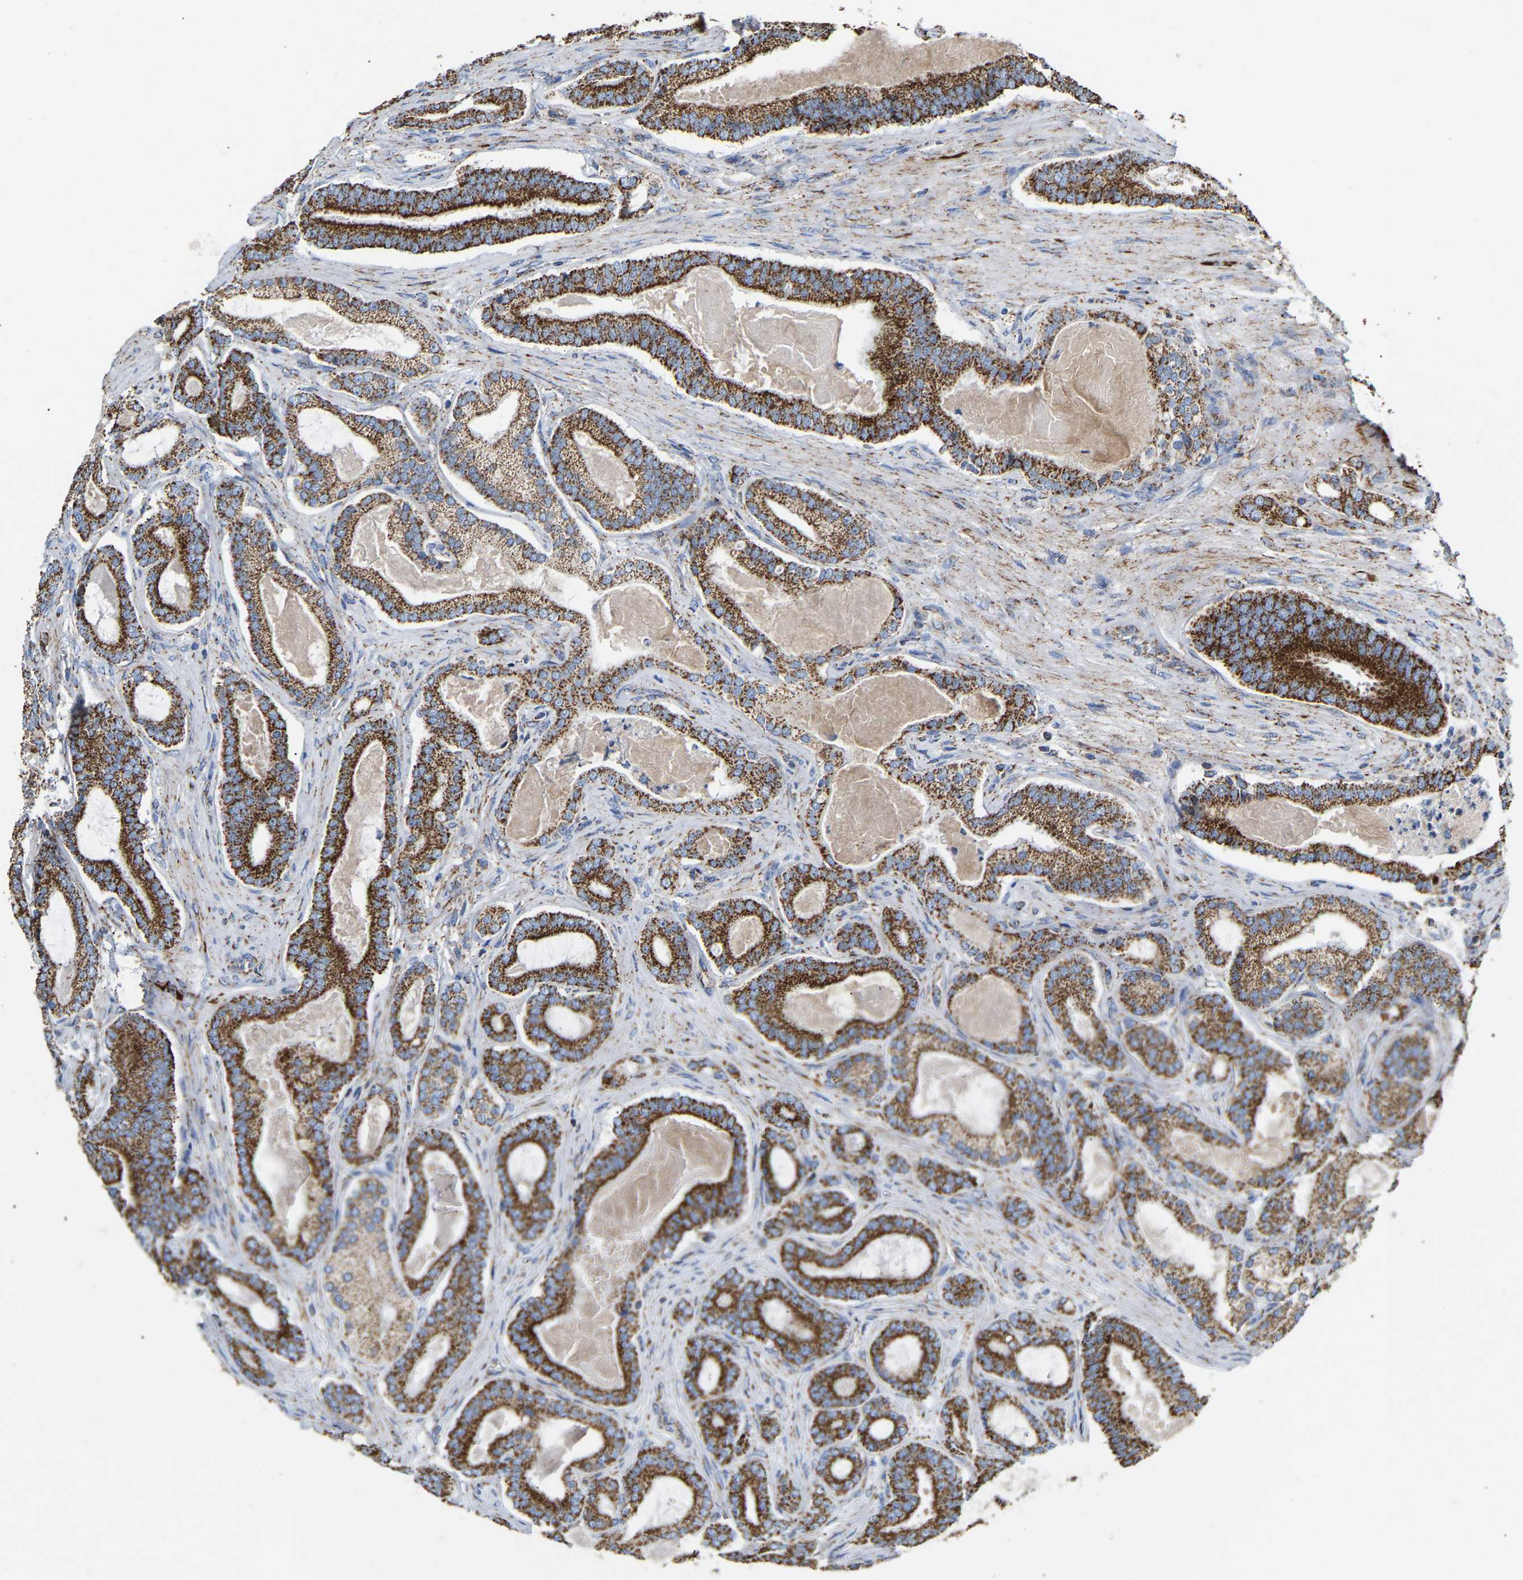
{"staining": {"intensity": "strong", "quantity": ">75%", "location": "cytoplasmic/membranous"}, "tissue": "prostate cancer", "cell_type": "Tumor cells", "image_type": "cancer", "snomed": [{"axis": "morphology", "description": "Adenocarcinoma, High grade"}, {"axis": "topography", "description": "Prostate"}], "caption": "Approximately >75% of tumor cells in prostate adenocarcinoma (high-grade) reveal strong cytoplasmic/membranous protein staining as visualized by brown immunohistochemical staining.", "gene": "HIBADH", "patient": {"sex": "male", "age": 60}}